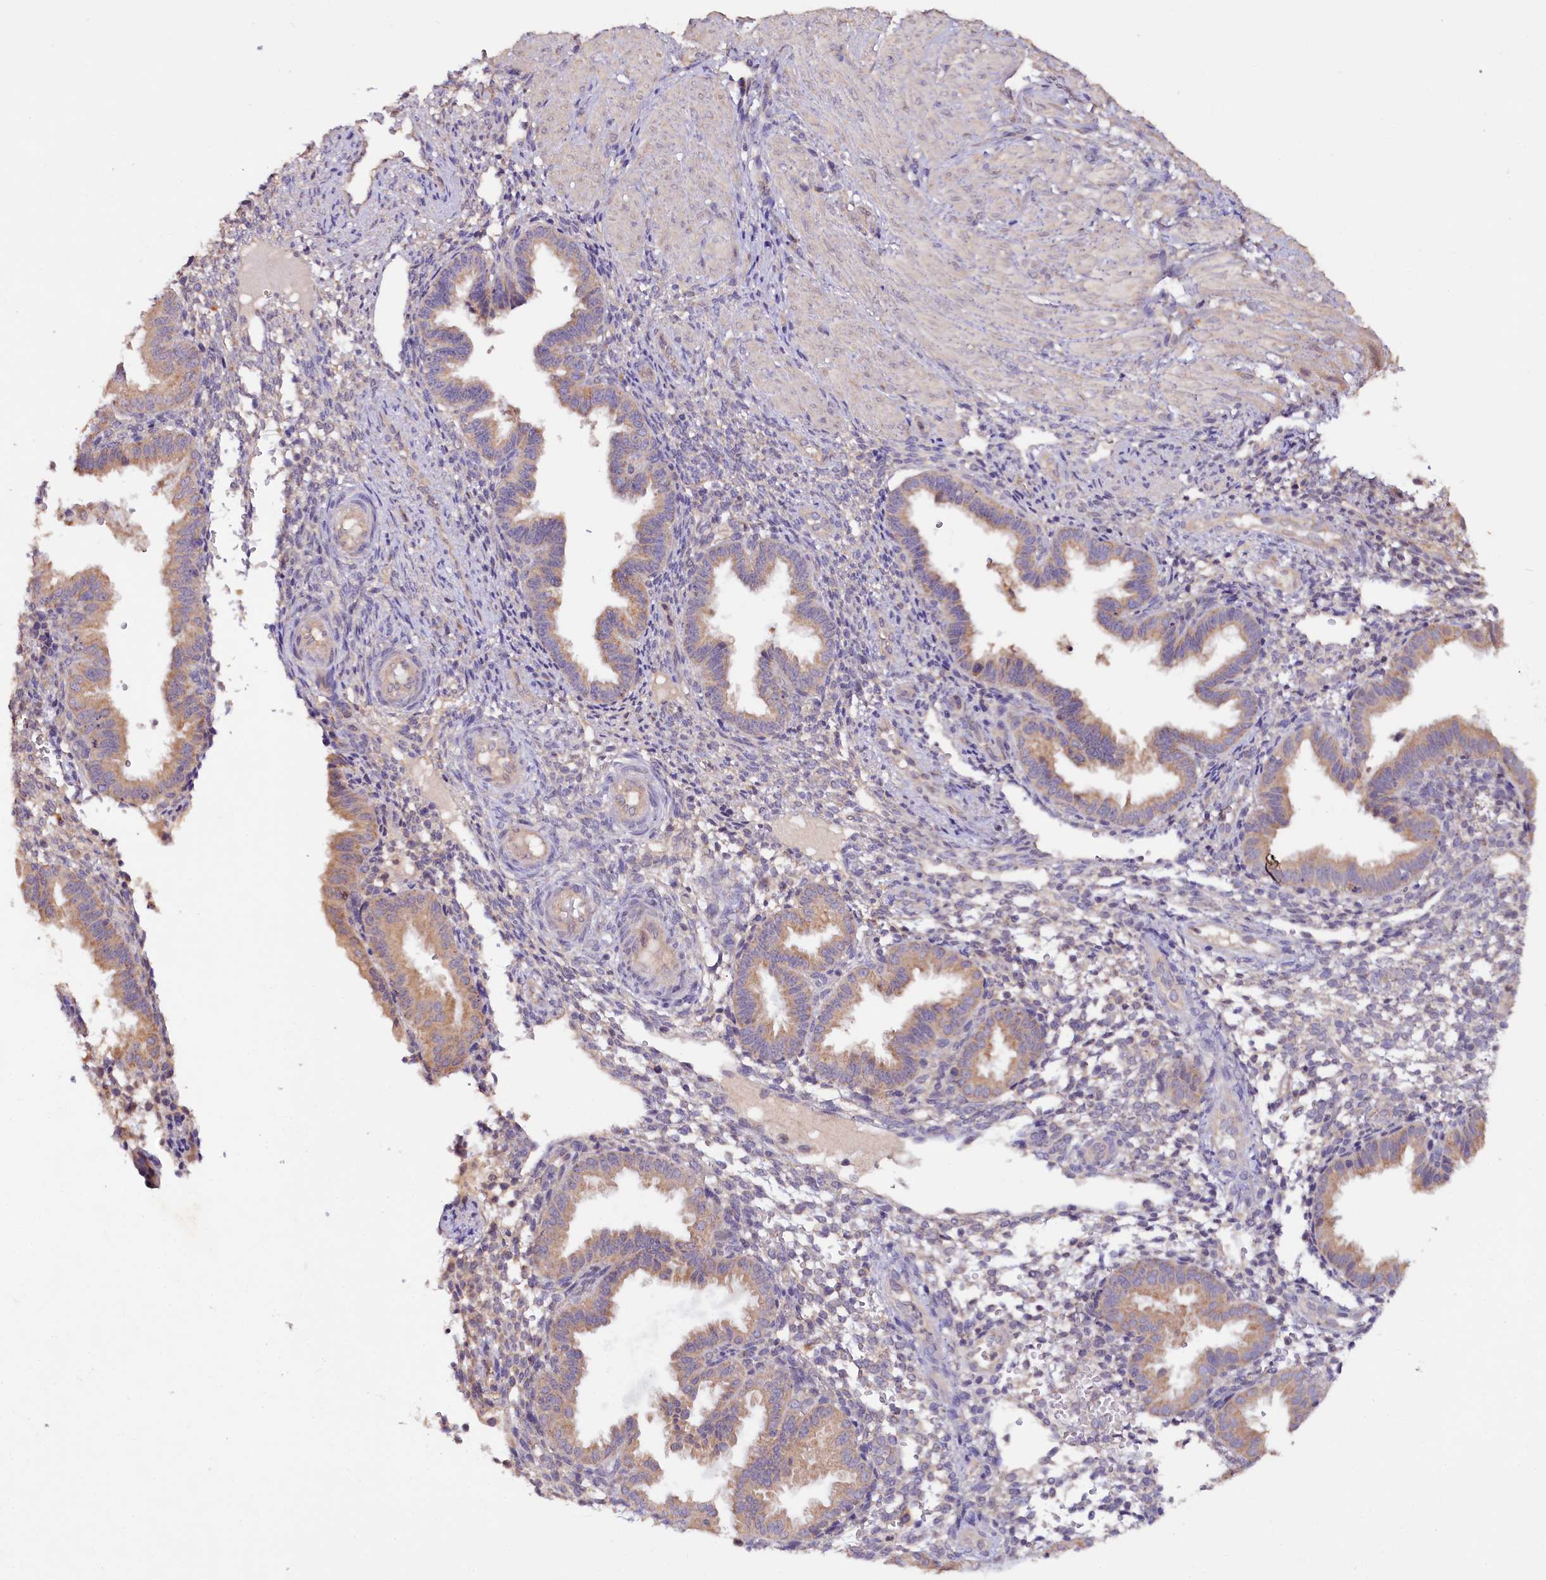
{"staining": {"intensity": "negative", "quantity": "none", "location": "none"}, "tissue": "endometrium", "cell_type": "Cells in endometrial stroma", "image_type": "normal", "snomed": [{"axis": "morphology", "description": "Normal tissue, NOS"}, {"axis": "topography", "description": "Endometrium"}], "caption": "Endometrium stained for a protein using immunohistochemistry (IHC) exhibits no expression cells in endometrial stroma.", "gene": "ETFBKMT", "patient": {"sex": "female", "age": 33}}